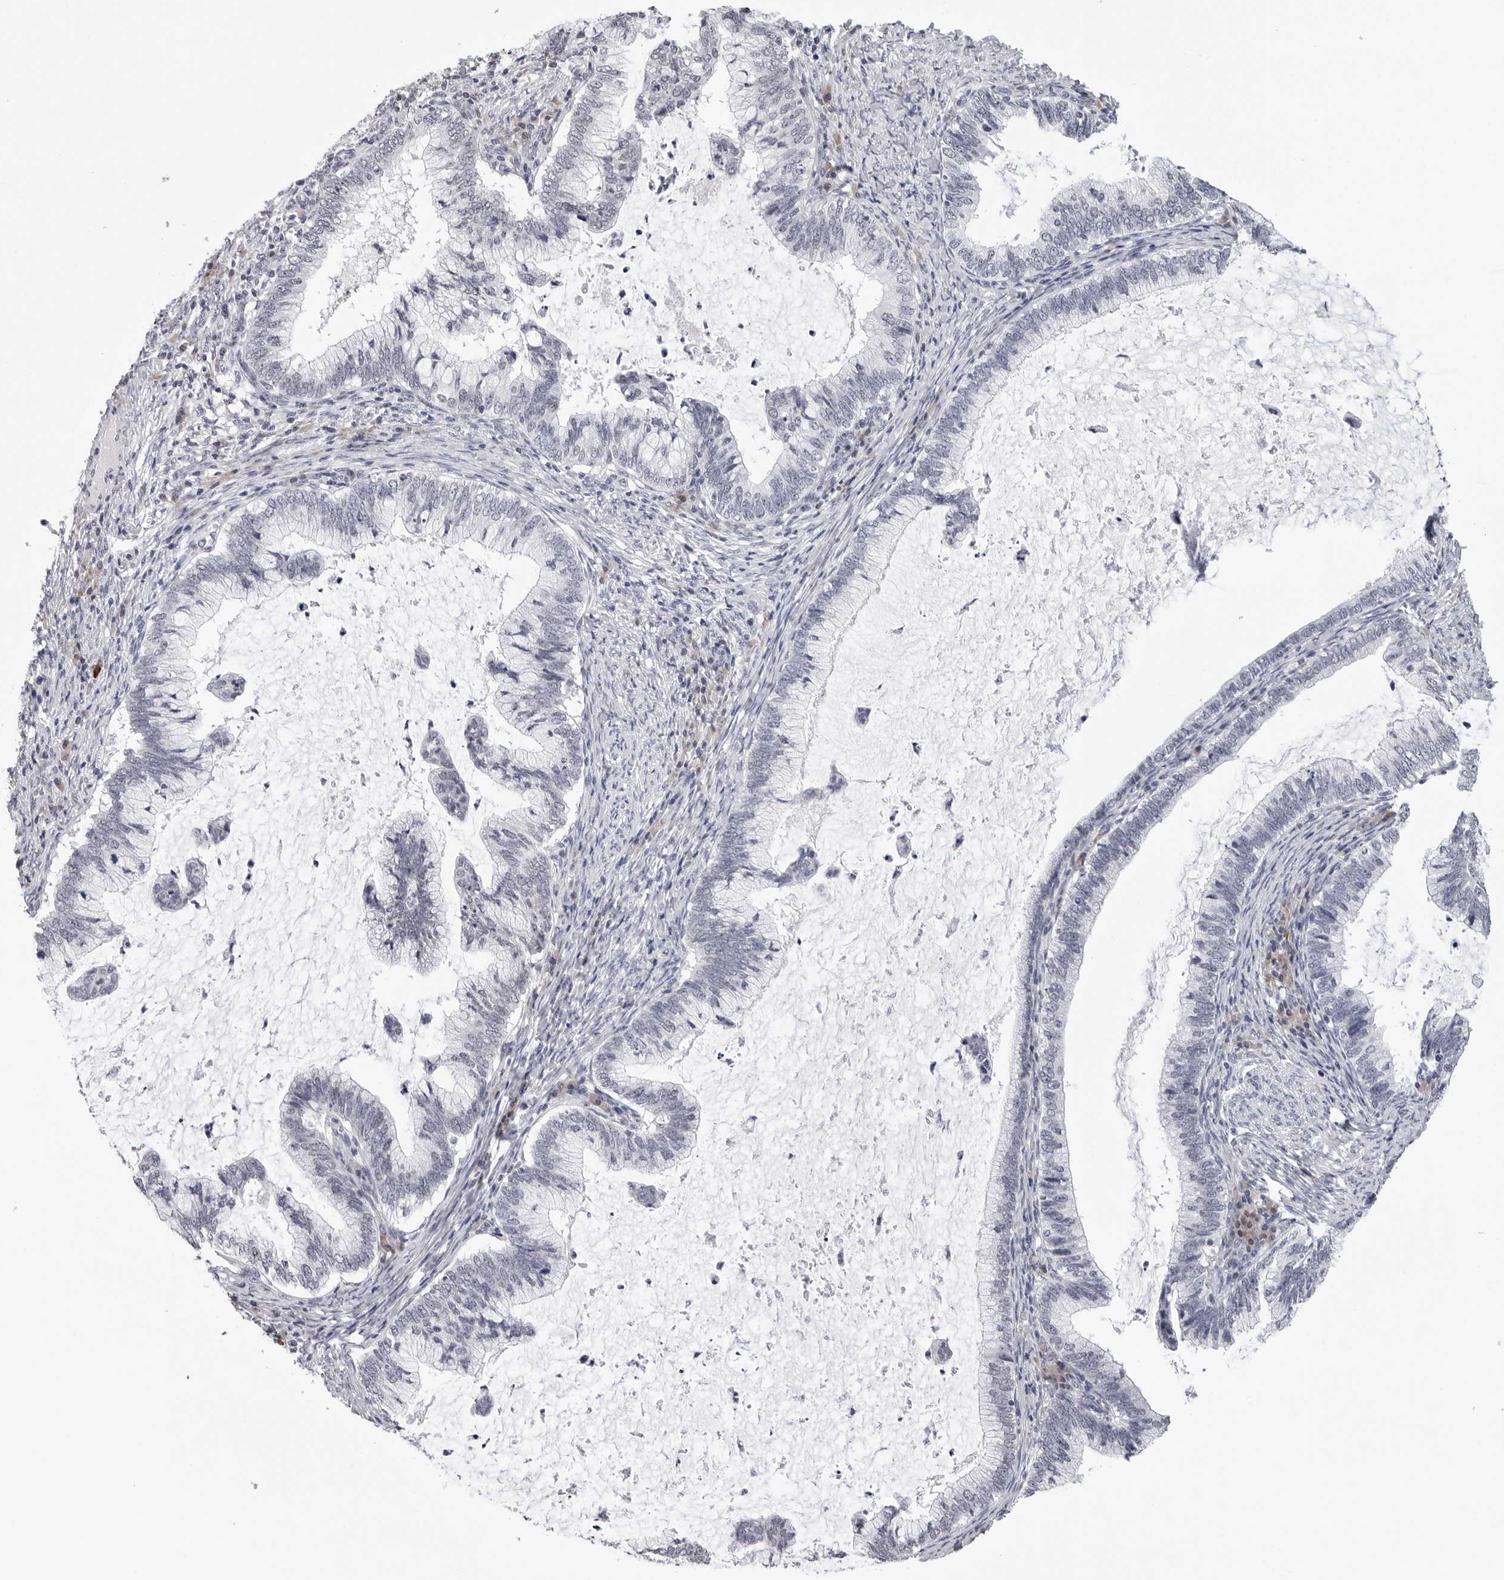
{"staining": {"intensity": "negative", "quantity": "none", "location": "none"}, "tissue": "cervical cancer", "cell_type": "Tumor cells", "image_type": "cancer", "snomed": [{"axis": "morphology", "description": "Adenocarcinoma, NOS"}, {"axis": "topography", "description": "Cervix"}], "caption": "A photomicrograph of human cervical cancer is negative for staining in tumor cells.", "gene": "GNL2", "patient": {"sex": "female", "age": 36}}